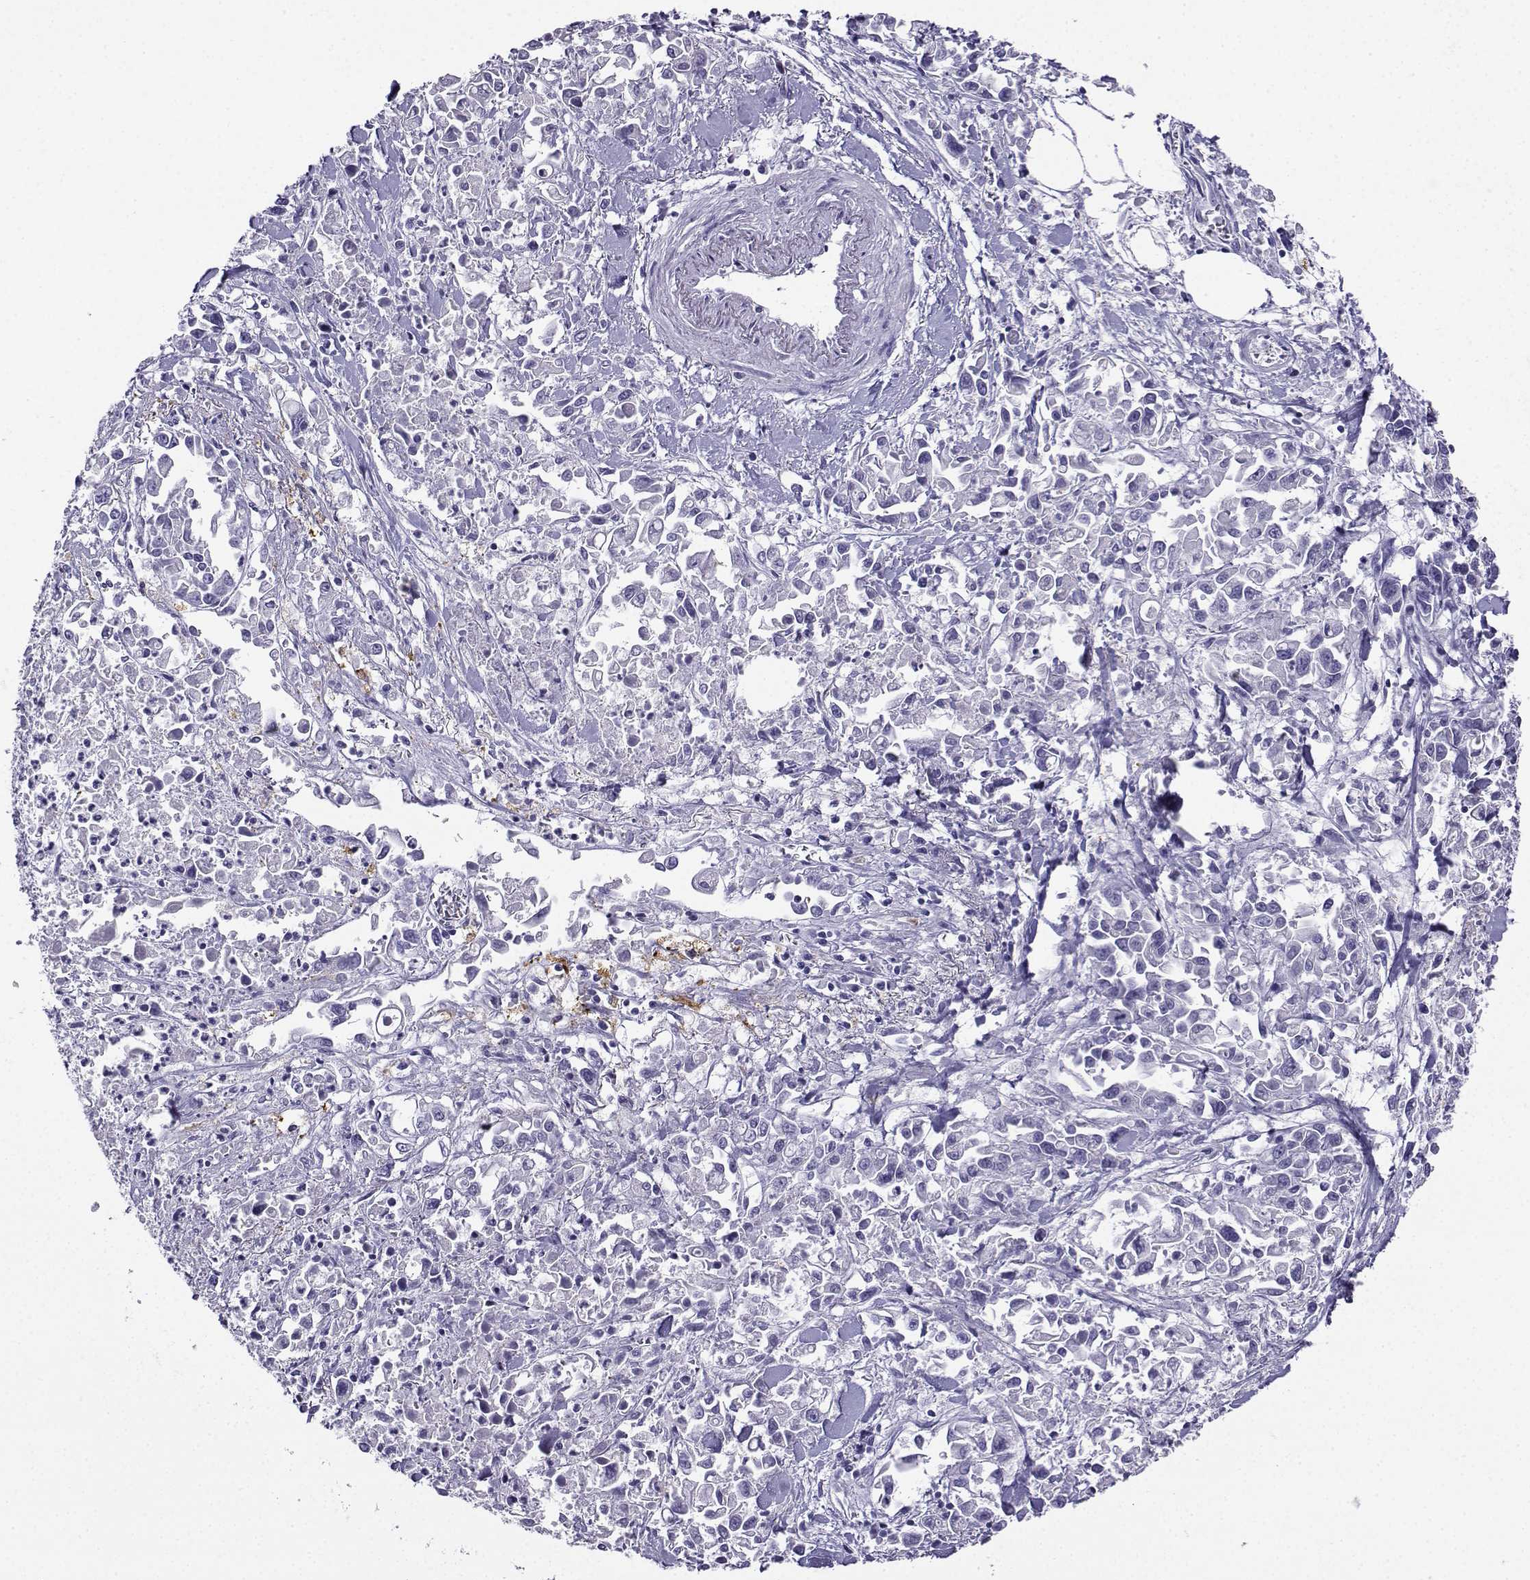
{"staining": {"intensity": "negative", "quantity": "none", "location": "none"}, "tissue": "pancreatic cancer", "cell_type": "Tumor cells", "image_type": "cancer", "snomed": [{"axis": "morphology", "description": "Adenocarcinoma, NOS"}, {"axis": "topography", "description": "Pancreas"}], "caption": "This is an IHC photomicrograph of human adenocarcinoma (pancreatic). There is no positivity in tumor cells.", "gene": "LINGO1", "patient": {"sex": "female", "age": 83}}